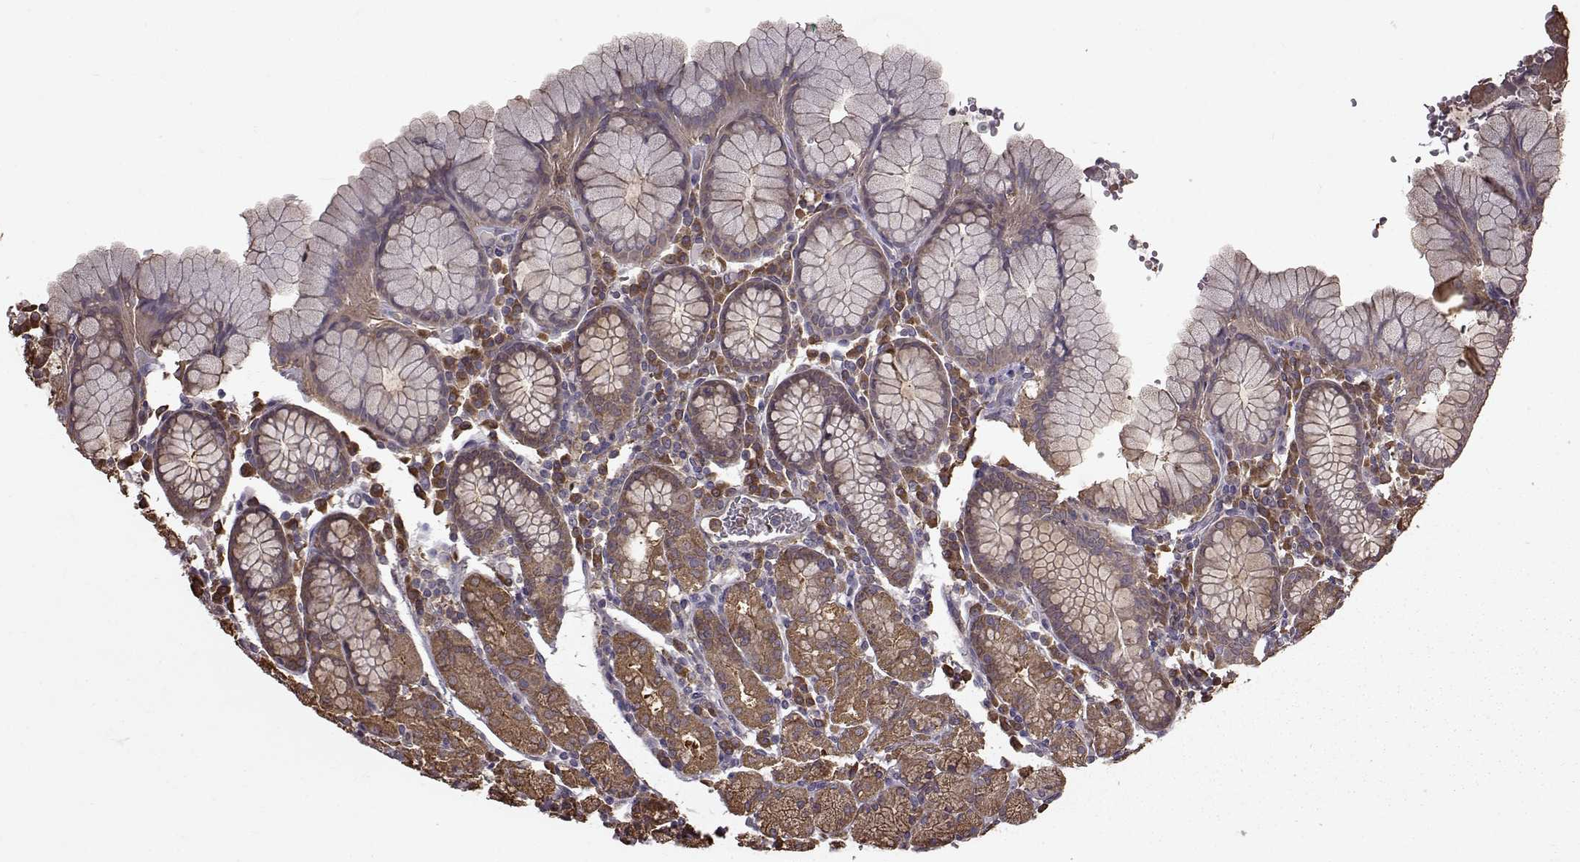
{"staining": {"intensity": "moderate", "quantity": ">75%", "location": "cytoplasmic/membranous"}, "tissue": "stomach", "cell_type": "Glandular cells", "image_type": "normal", "snomed": [{"axis": "morphology", "description": "Normal tissue, NOS"}, {"axis": "topography", "description": "Stomach, upper"}, {"axis": "topography", "description": "Stomach"}], "caption": "Immunohistochemistry of normal stomach exhibits medium levels of moderate cytoplasmic/membranous positivity in approximately >75% of glandular cells. (DAB IHC, brown staining for protein, blue staining for nuclei).", "gene": "NME1", "patient": {"sex": "male", "age": 62}}